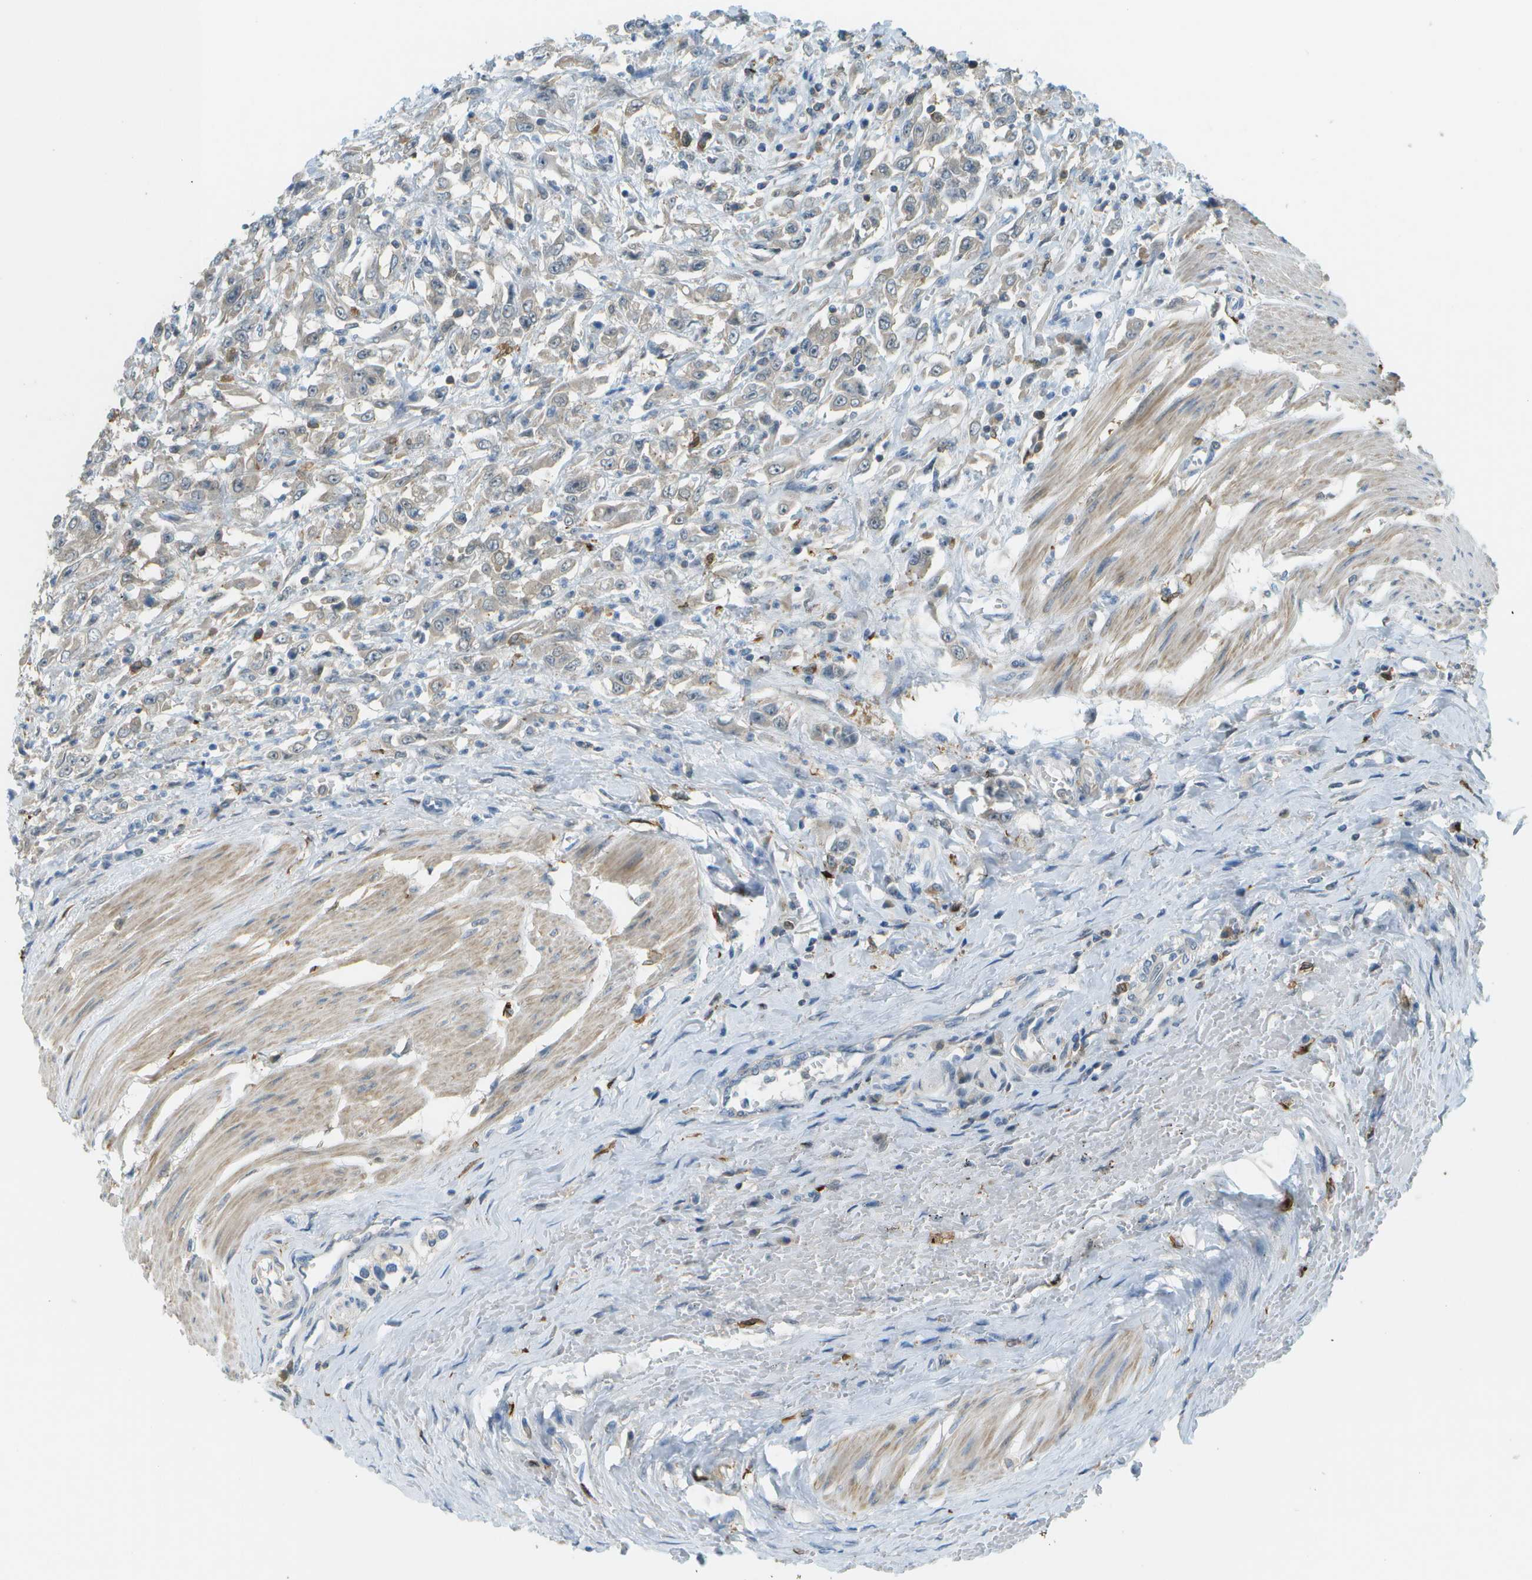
{"staining": {"intensity": "negative", "quantity": "none", "location": "none"}, "tissue": "urothelial cancer", "cell_type": "Tumor cells", "image_type": "cancer", "snomed": [{"axis": "morphology", "description": "Urothelial carcinoma, High grade"}, {"axis": "topography", "description": "Urinary bladder"}], "caption": "This micrograph is of high-grade urothelial carcinoma stained with IHC to label a protein in brown with the nuclei are counter-stained blue. There is no expression in tumor cells.", "gene": "CDH23", "patient": {"sex": "male", "age": 46}}